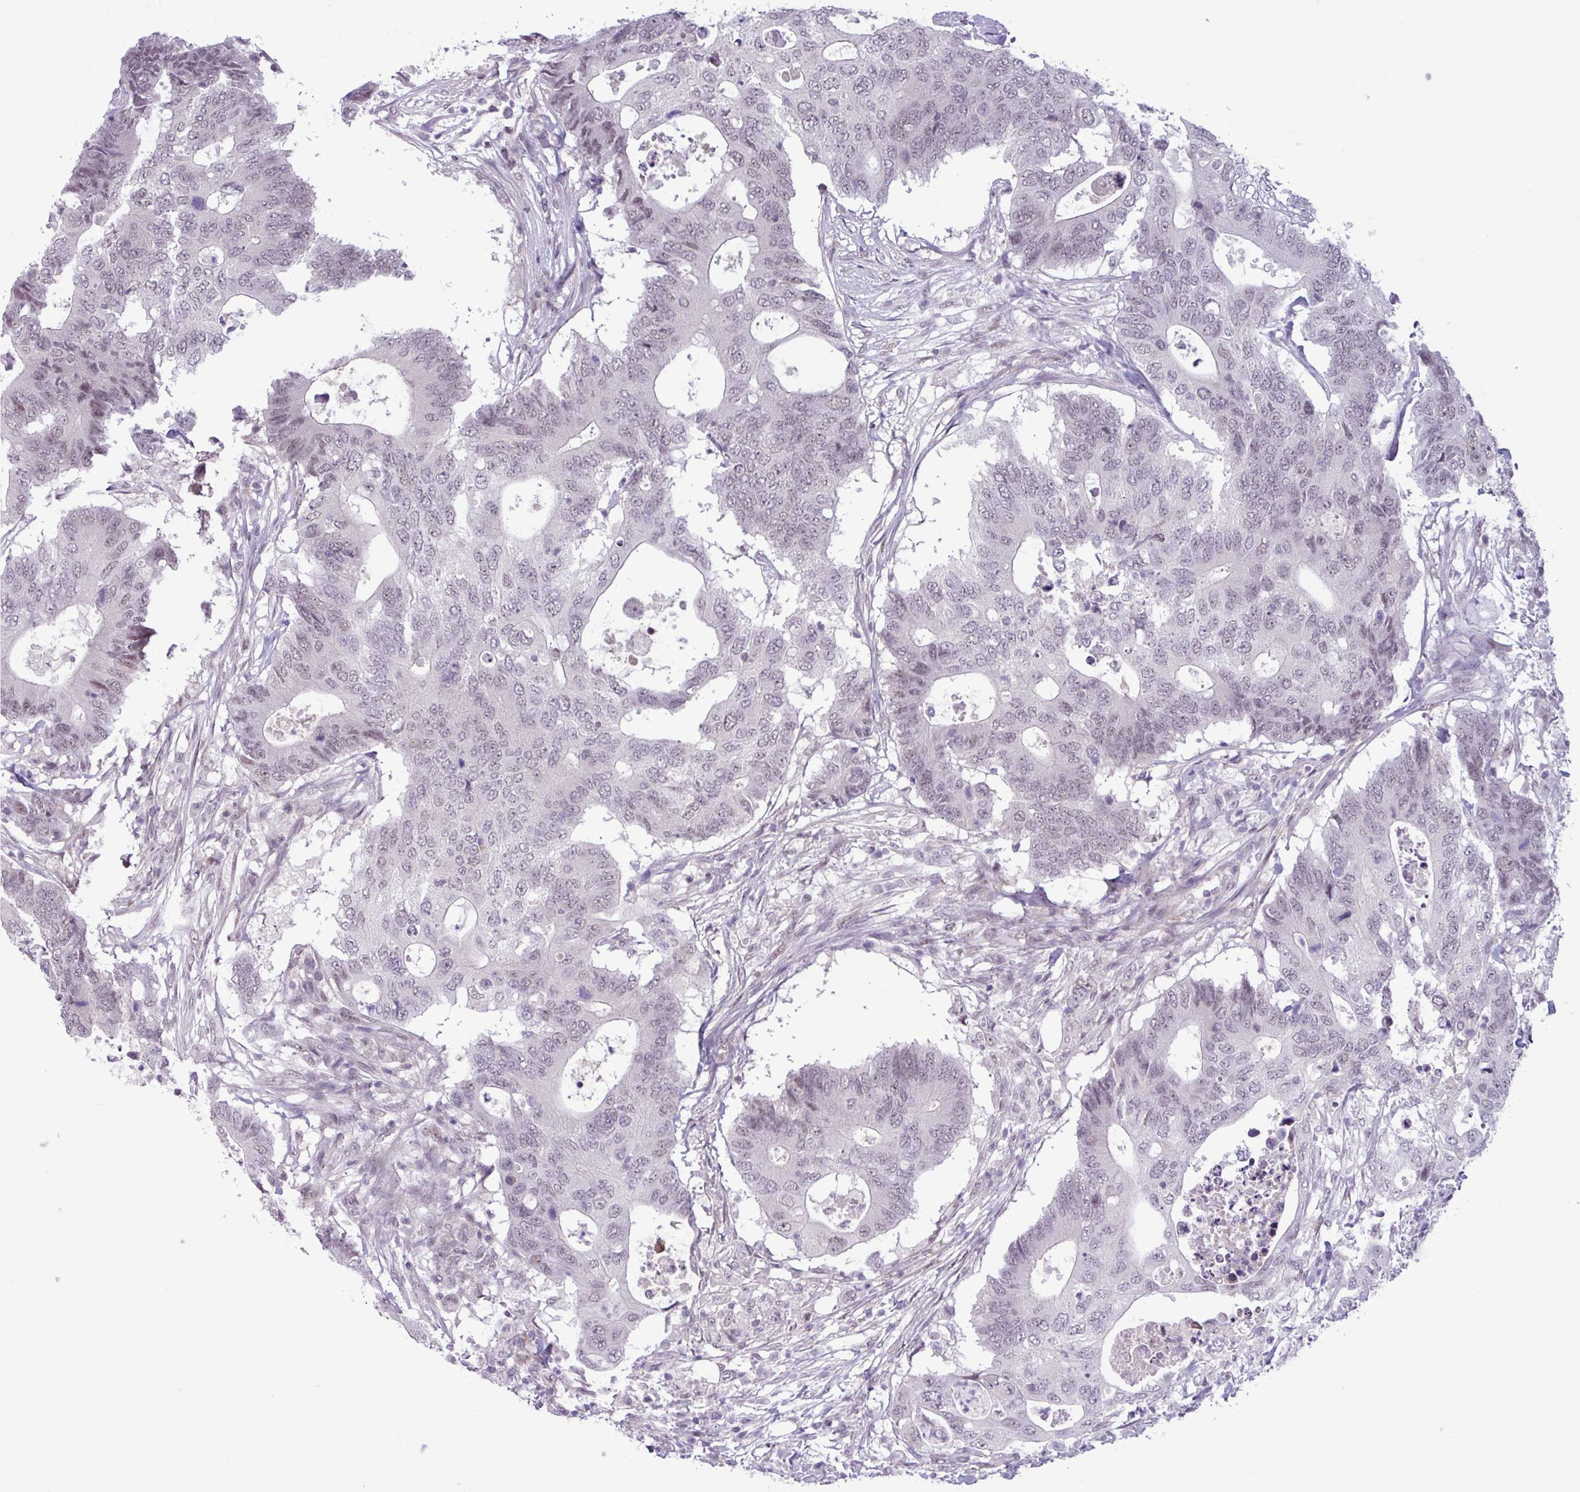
{"staining": {"intensity": "weak", "quantity": "25%-75%", "location": "nuclear"}, "tissue": "colorectal cancer", "cell_type": "Tumor cells", "image_type": "cancer", "snomed": [{"axis": "morphology", "description": "Adenocarcinoma, NOS"}, {"axis": "topography", "description": "Colon"}], "caption": "DAB (3,3'-diaminobenzidine) immunohistochemical staining of human adenocarcinoma (colorectal) shows weak nuclear protein positivity in about 25%-75% of tumor cells. (brown staining indicates protein expression, while blue staining denotes nuclei).", "gene": "NOTCH2", "patient": {"sex": "male", "age": 71}}